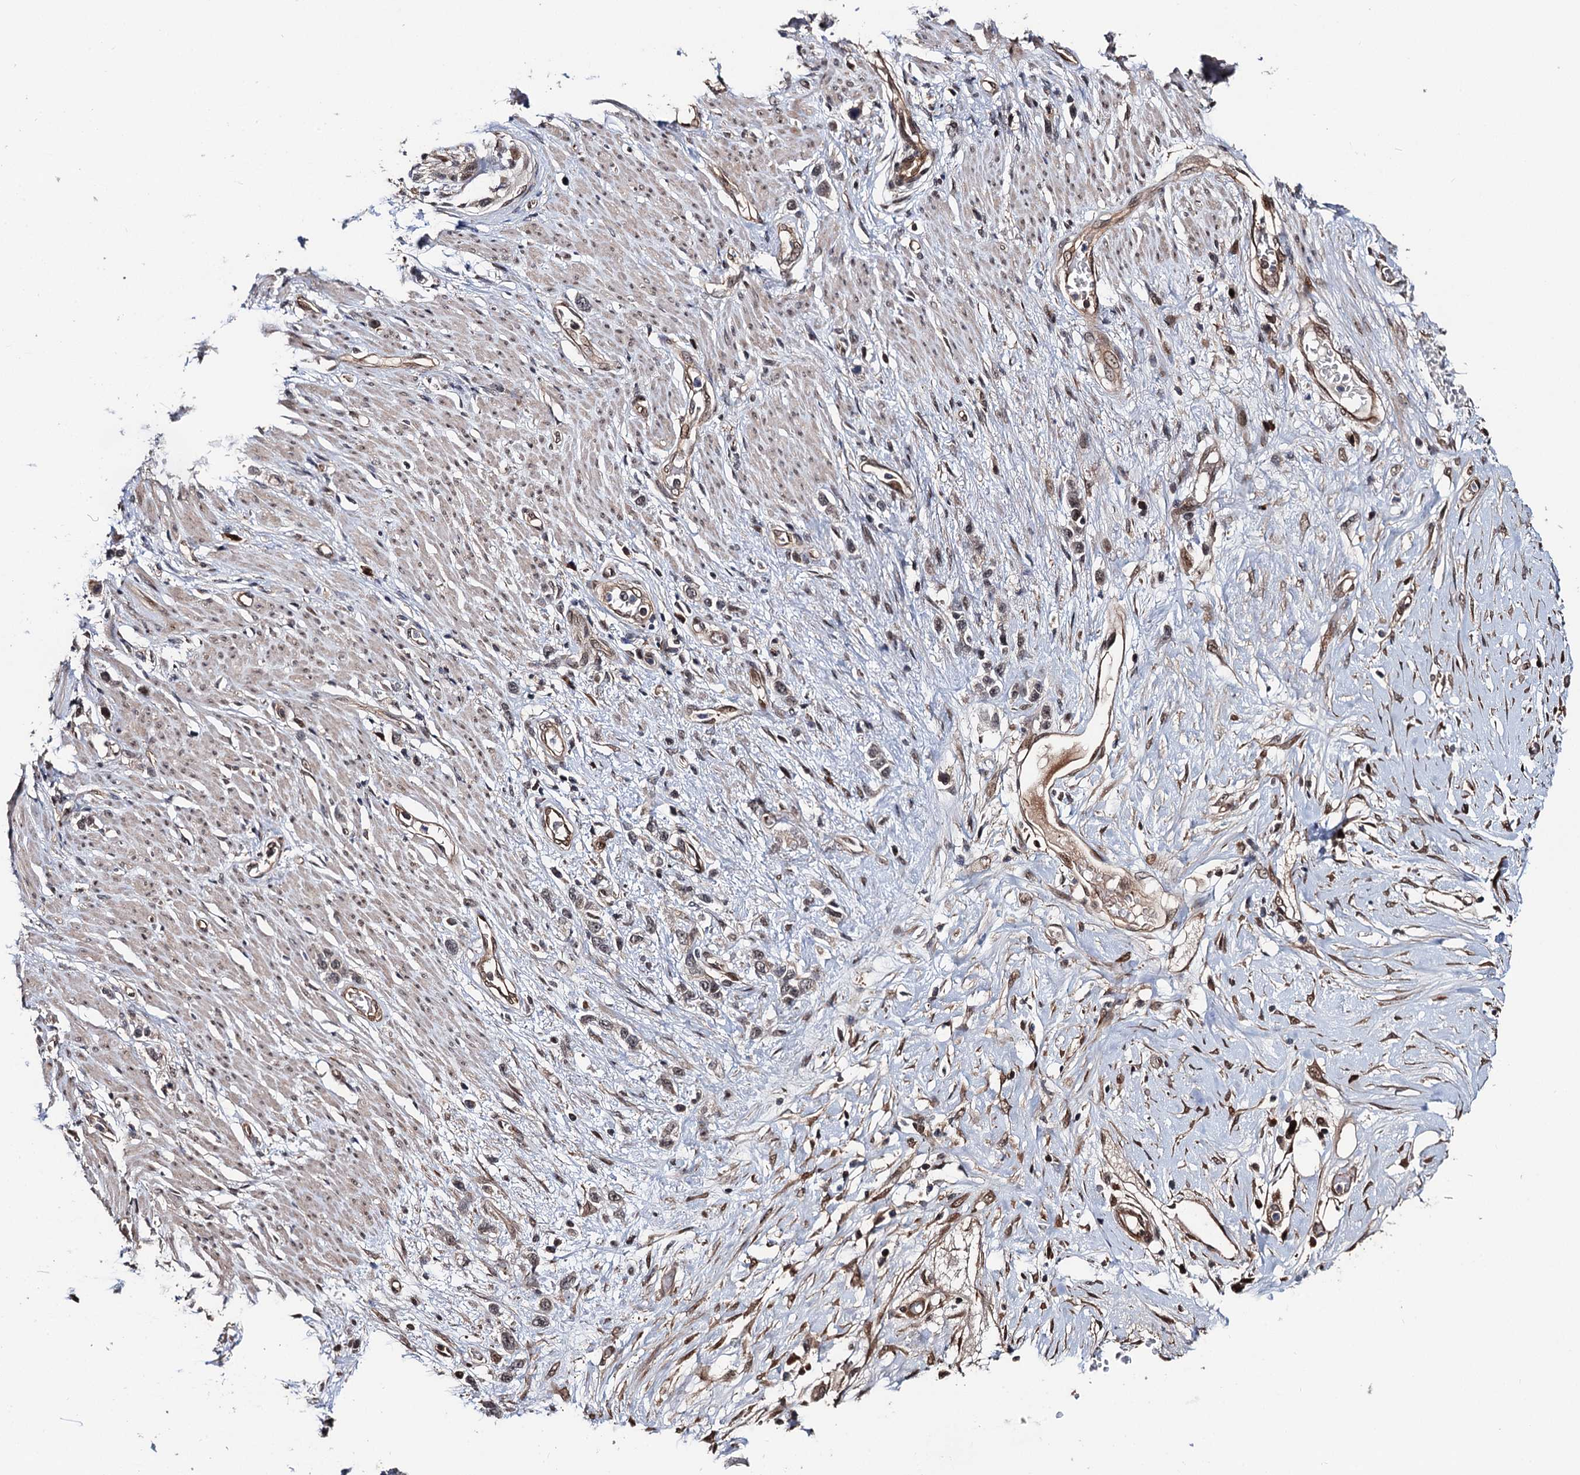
{"staining": {"intensity": "weak", "quantity": "25%-75%", "location": "nuclear"}, "tissue": "stomach cancer", "cell_type": "Tumor cells", "image_type": "cancer", "snomed": [{"axis": "morphology", "description": "Adenocarcinoma, NOS"}, {"axis": "morphology", "description": "Adenocarcinoma, High grade"}, {"axis": "topography", "description": "Stomach, upper"}, {"axis": "topography", "description": "Stomach, lower"}], "caption": "Immunohistochemistry (IHC) histopathology image of stomach high-grade adenocarcinoma stained for a protein (brown), which exhibits low levels of weak nuclear staining in approximately 25%-75% of tumor cells.", "gene": "CDC23", "patient": {"sex": "female", "age": 65}}